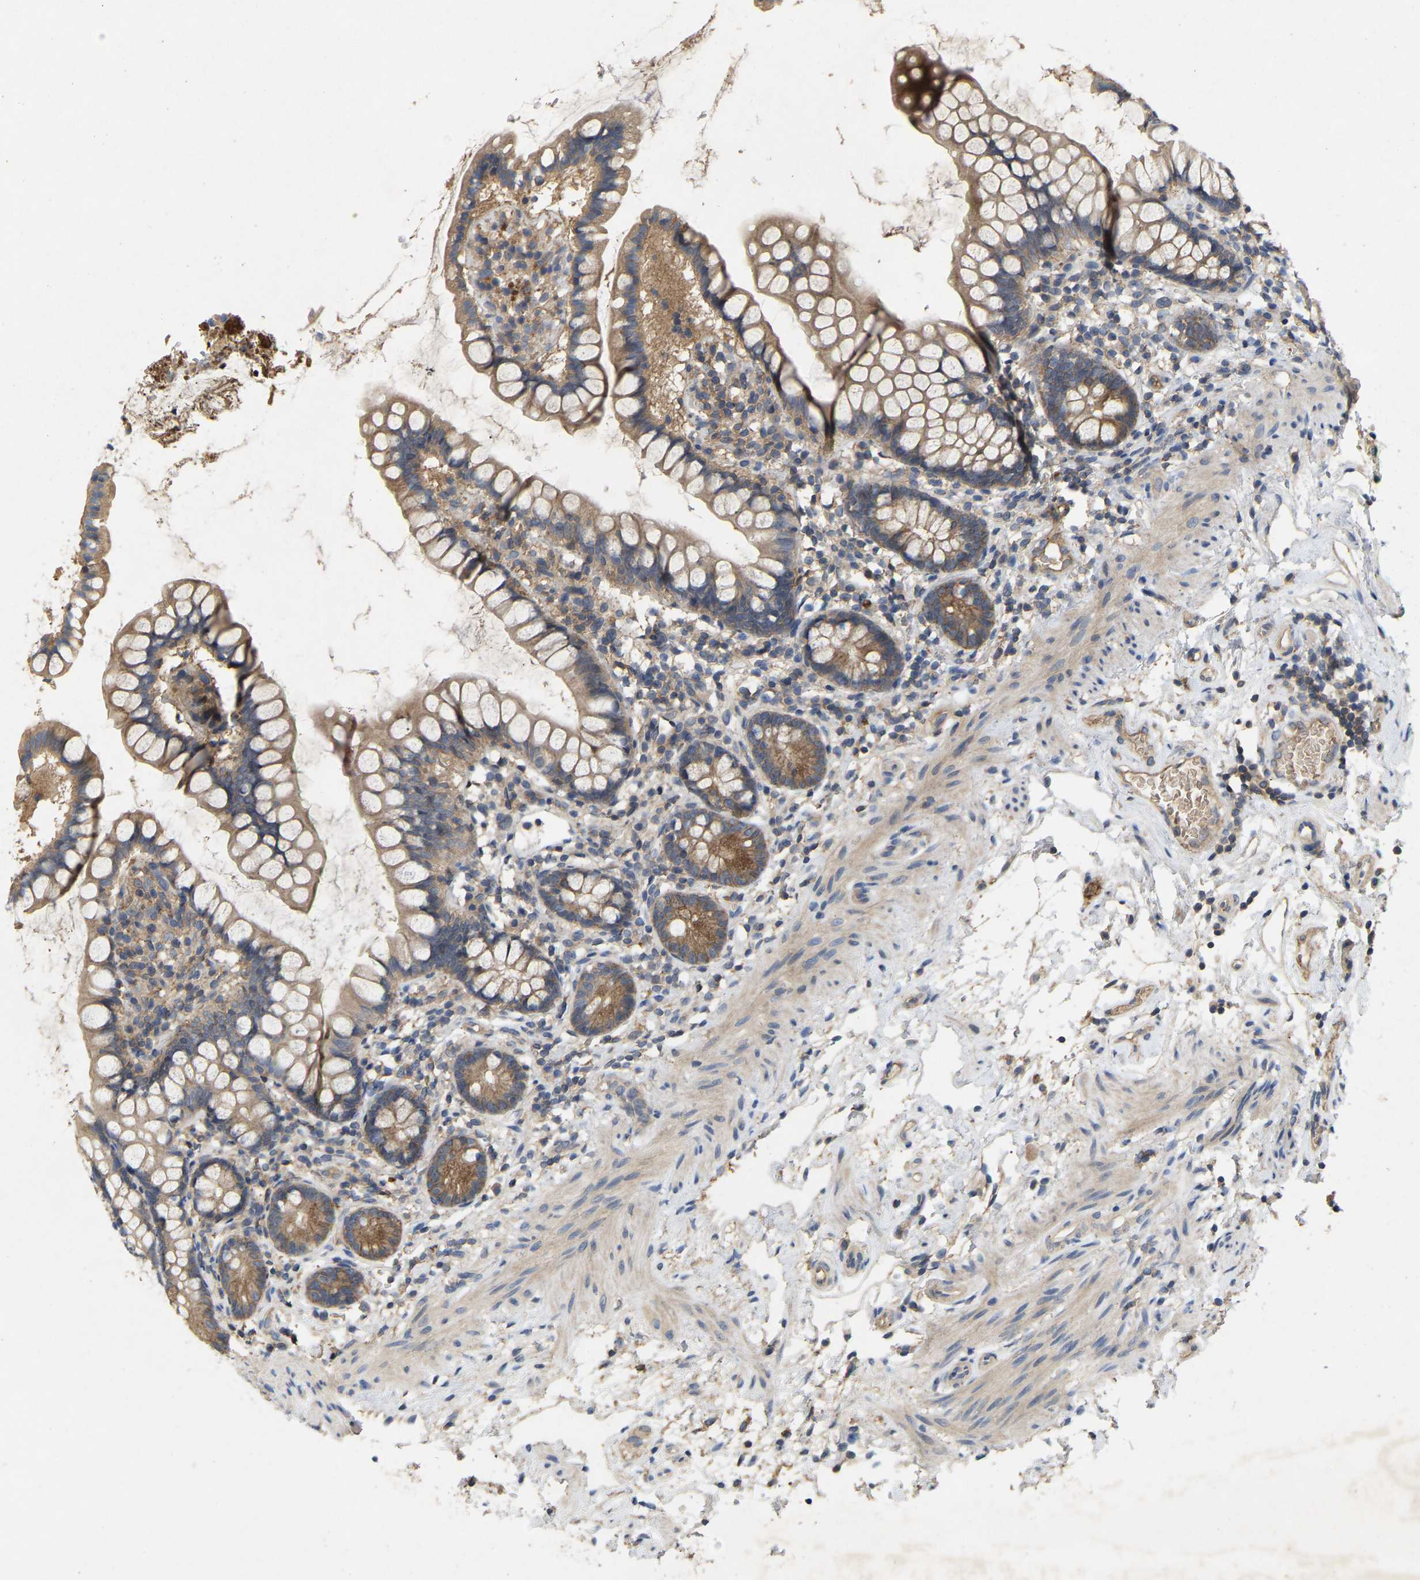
{"staining": {"intensity": "moderate", "quantity": ">75%", "location": "cytoplasmic/membranous"}, "tissue": "small intestine", "cell_type": "Glandular cells", "image_type": "normal", "snomed": [{"axis": "morphology", "description": "Normal tissue, NOS"}, {"axis": "topography", "description": "Small intestine"}], "caption": "Small intestine was stained to show a protein in brown. There is medium levels of moderate cytoplasmic/membranous expression in about >75% of glandular cells. Using DAB (3,3'-diaminobenzidine) (brown) and hematoxylin (blue) stains, captured at high magnification using brightfield microscopy.", "gene": "LPAR2", "patient": {"sex": "female", "age": 84}}